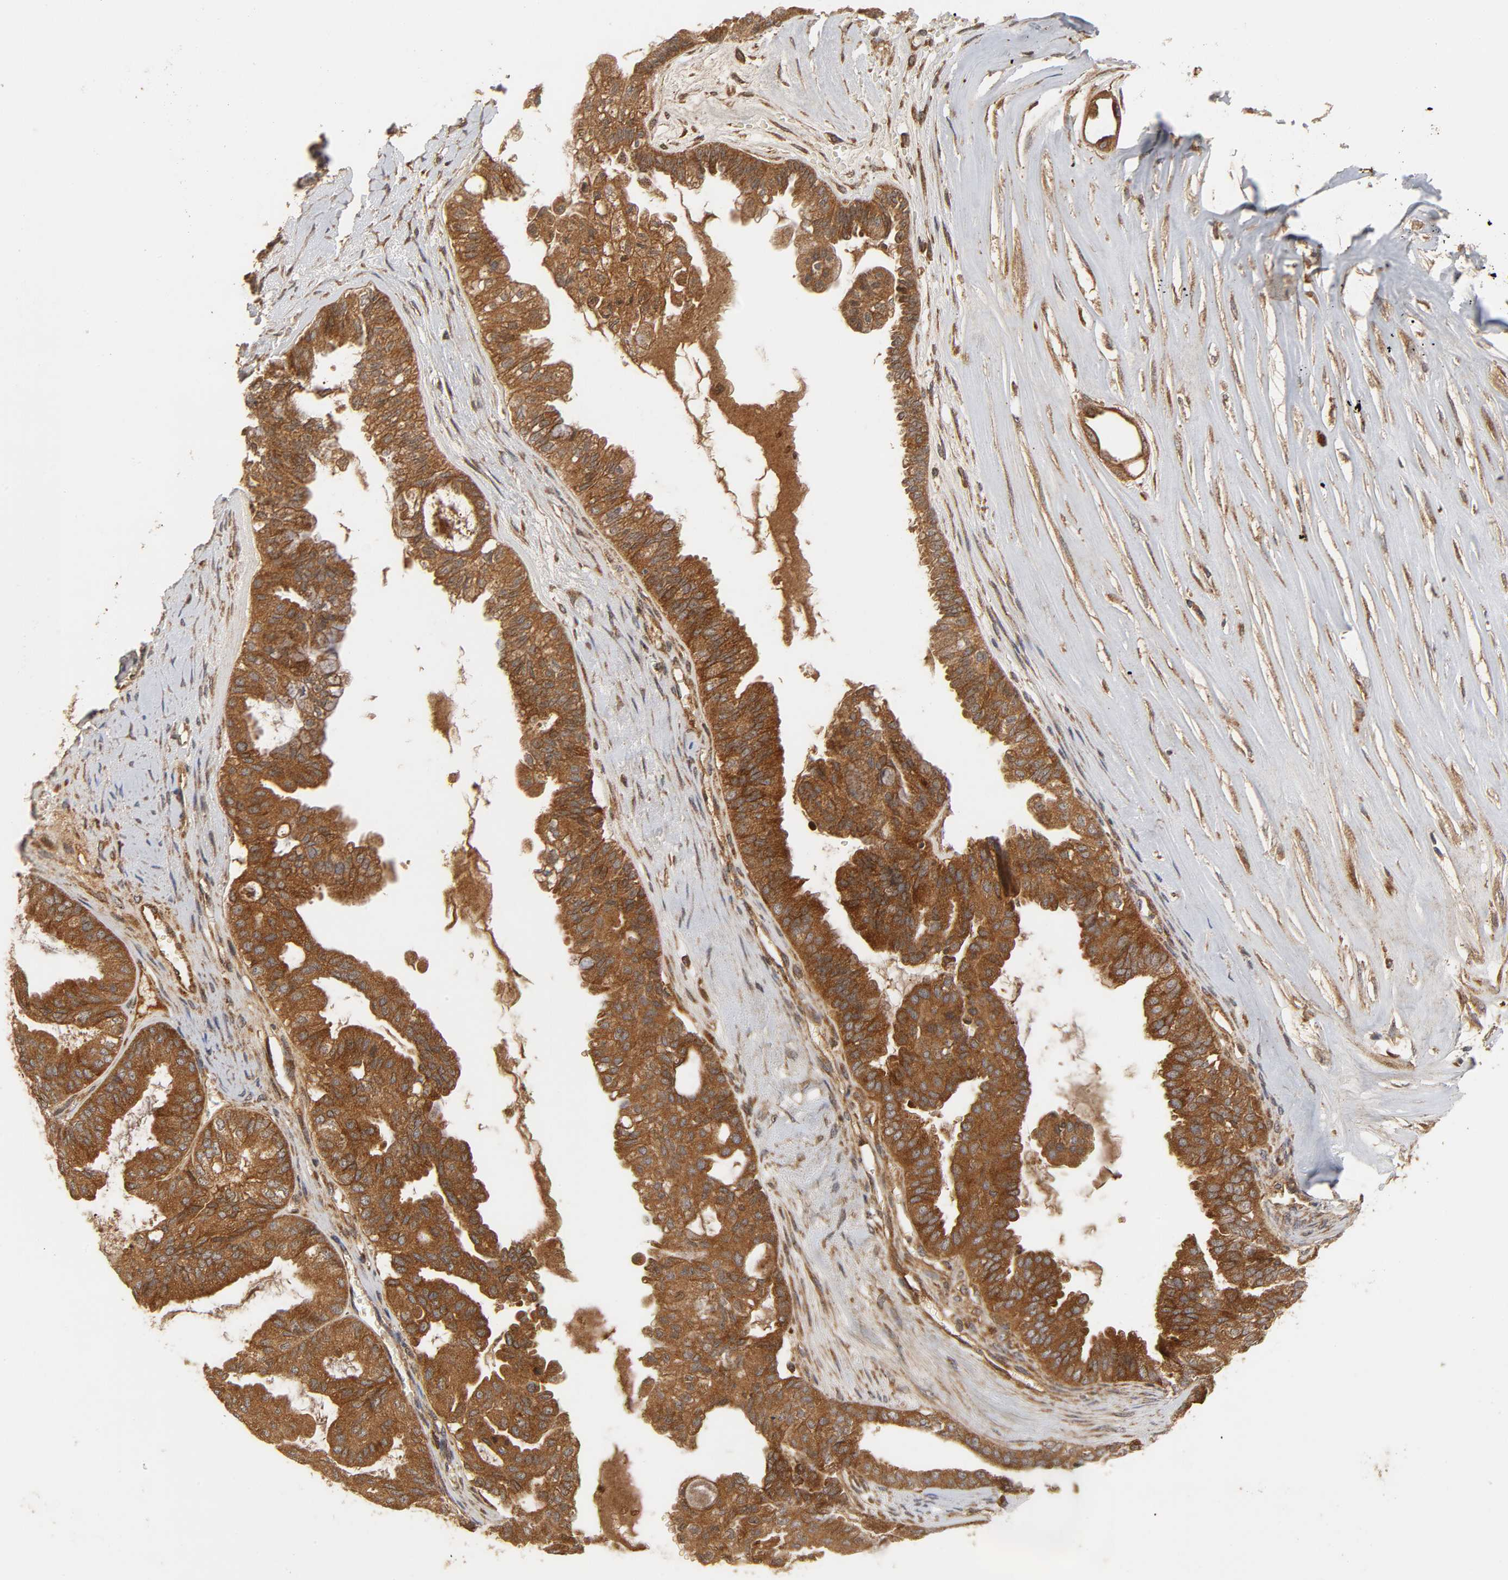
{"staining": {"intensity": "strong", "quantity": ">75%", "location": "cytoplasmic/membranous"}, "tissue": "ovarian cancer", "cell_type": "Tumor cells", "image_type": "cancer", "snomed": [{"axis": "morphology", "description": "Carcinoma, NOS"}, {"axis": "morphology", "description": "Carcinoma, endometroid"}, {"axis": "topography", "description": "Ovary"}], "caption": "Immunohistochemistry (IHC) micrograph of ovarian cancer stained for a protein (brown), which exhibits high levels of strong cytoplasmic/membranous expression in approximately >75% of tumor cells.", "gene": "IKBKB", "patient": {"sex": "female", "age": 50}}